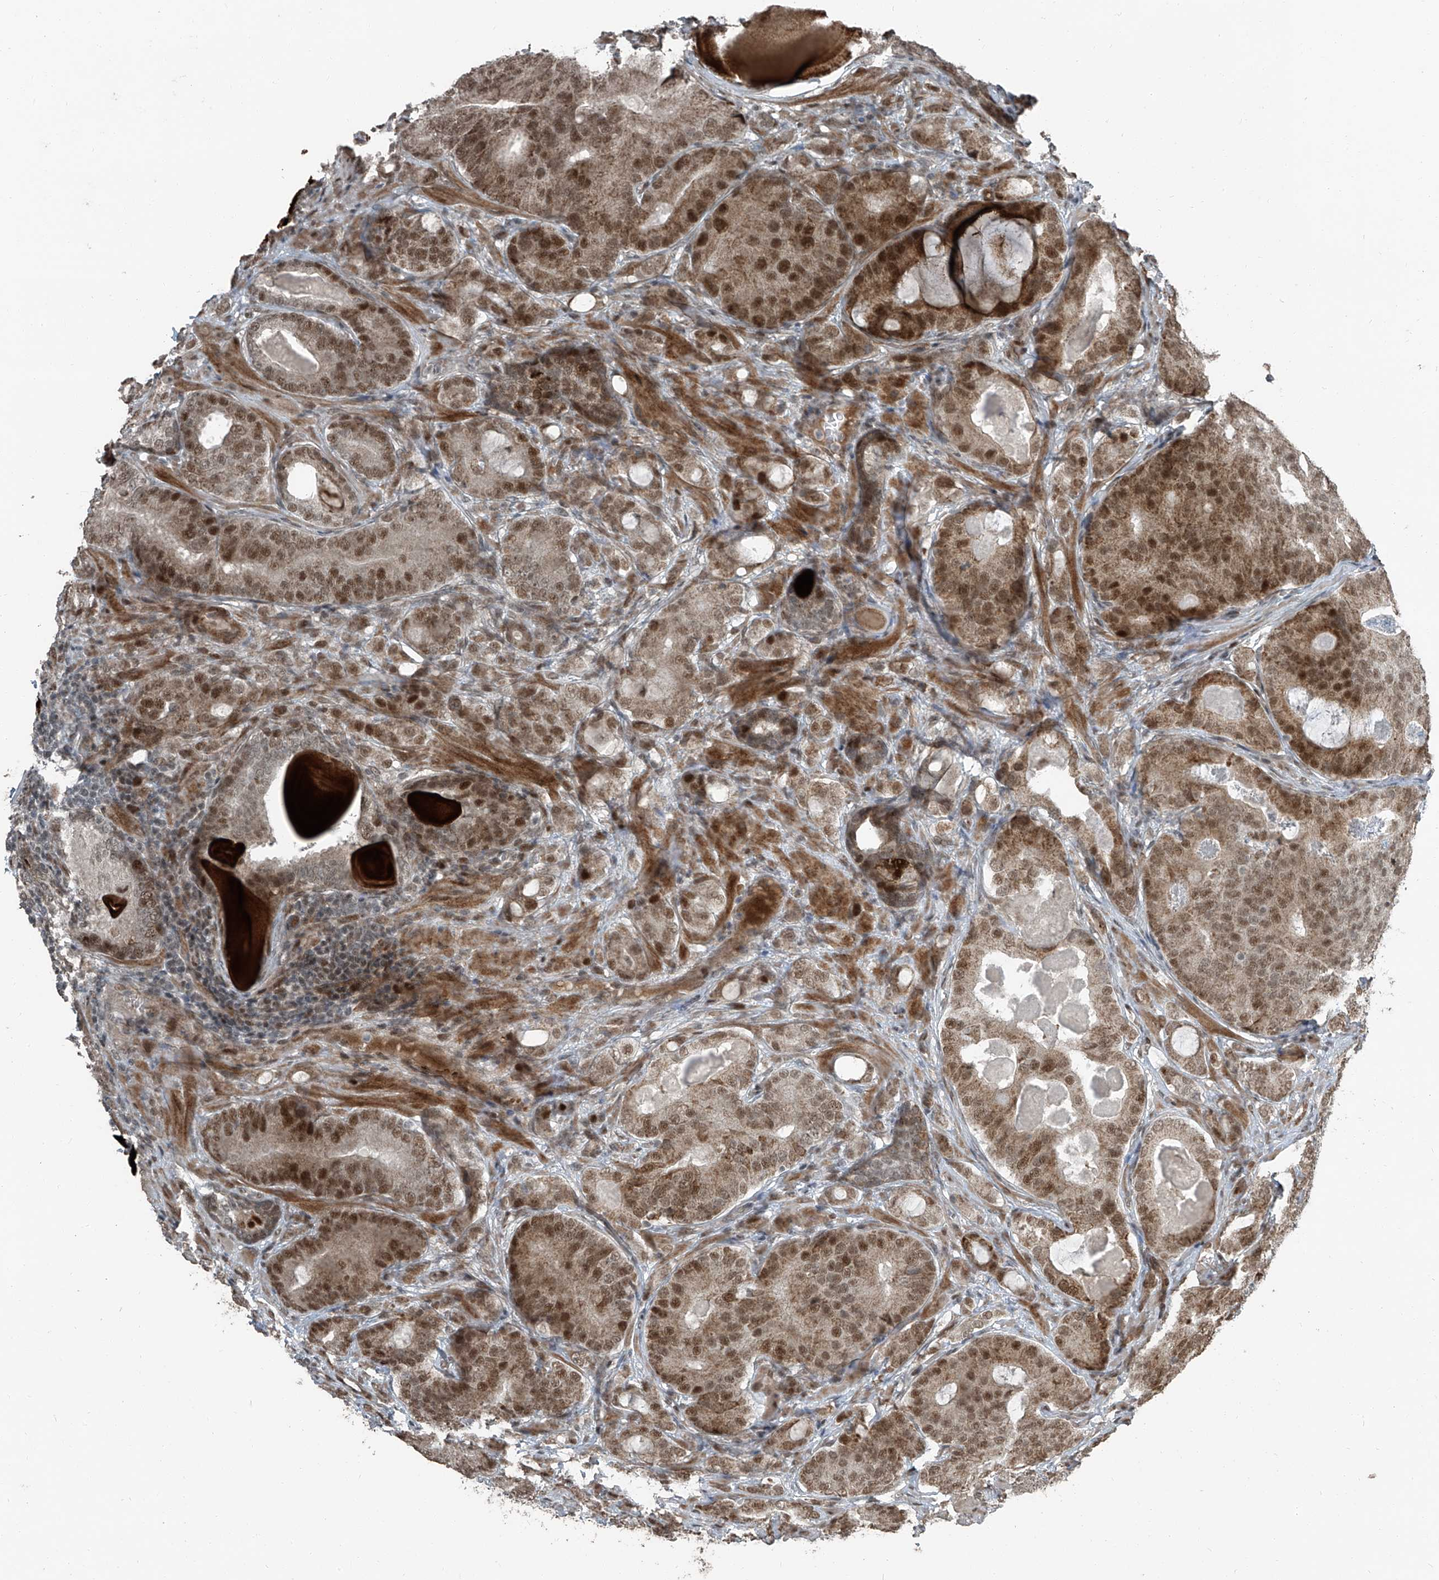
{"staining": {"intensity": "moderate", "quantity": ">75%", "location": "cytoplasmic/membranous,nuclear"}, "tissue": "prostate cancer", "cell_type": "Tumor cells", "image_type": "cancer", "snomed": [{"axis": "morphology", "description": "Adenocarcinoma, High grade"}, {"axis": "topography", "description": "Prostate"}], "caption": "Immunohistochemical staining of human high-grade adenocarcinoma (prostate) demonstrates moderate cytoplasmic/membranous and nuclear protein expression in about >75% of tumor cells.", "gene": "ZNF570", "patient": {"sex": "male", "age": 66}}